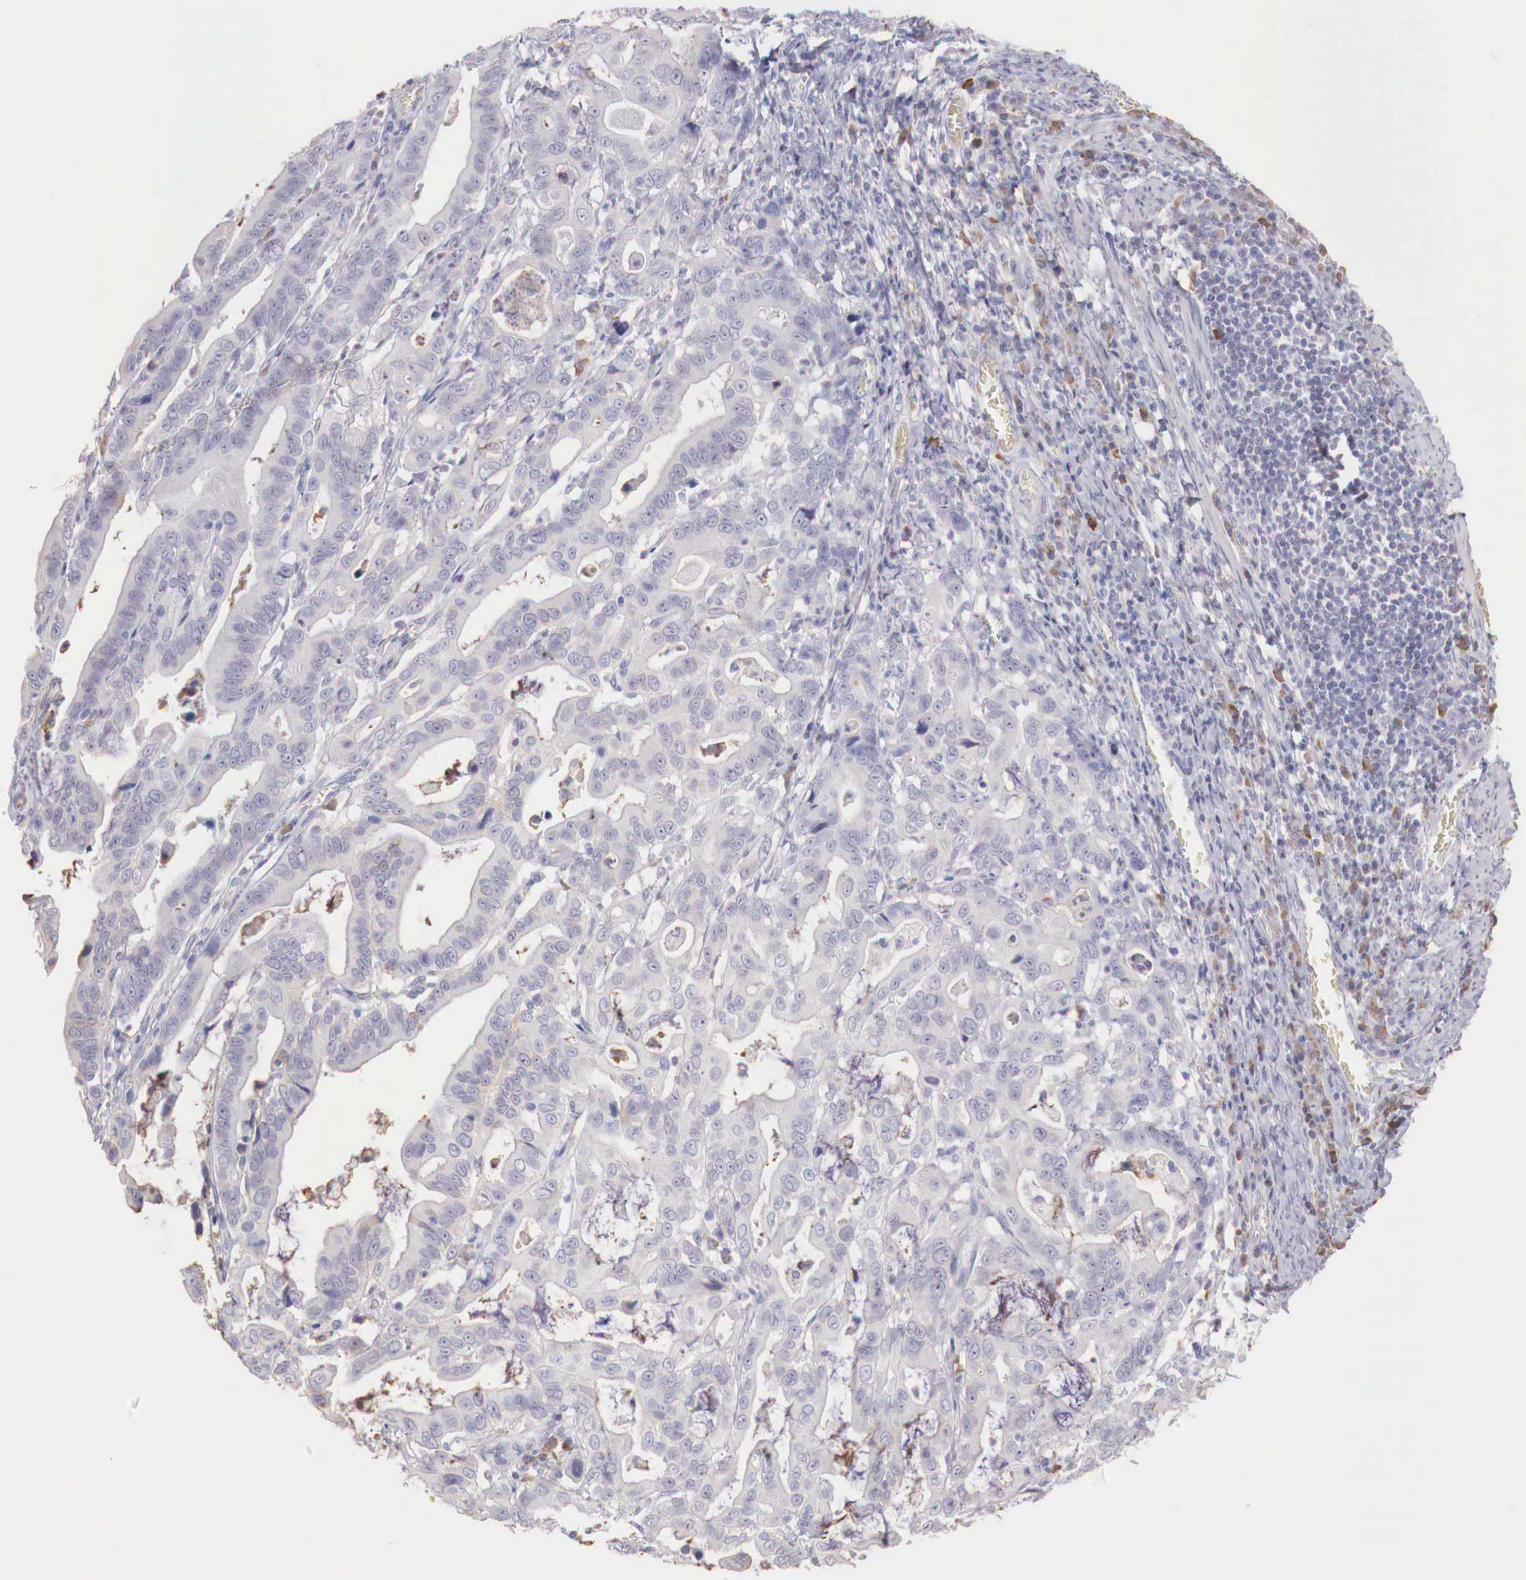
{"staining": {"intensity": "negative", "quantity": "none", "location": "none"}, "tissue": "stomach cancer", "cell_type": "Tumor cells", "image_type": "cancer", "snomed": [{"axis": "morphology", "description": "Adenocarcinoma, NOS"}, {"axis": "topography", "description": "Stomach, upper"}], "caption": "Tumor cells show no significant staining in stomach cancer.", "gene": "XPNPEP2", "patient": {"sex": "male", "age": 63}}